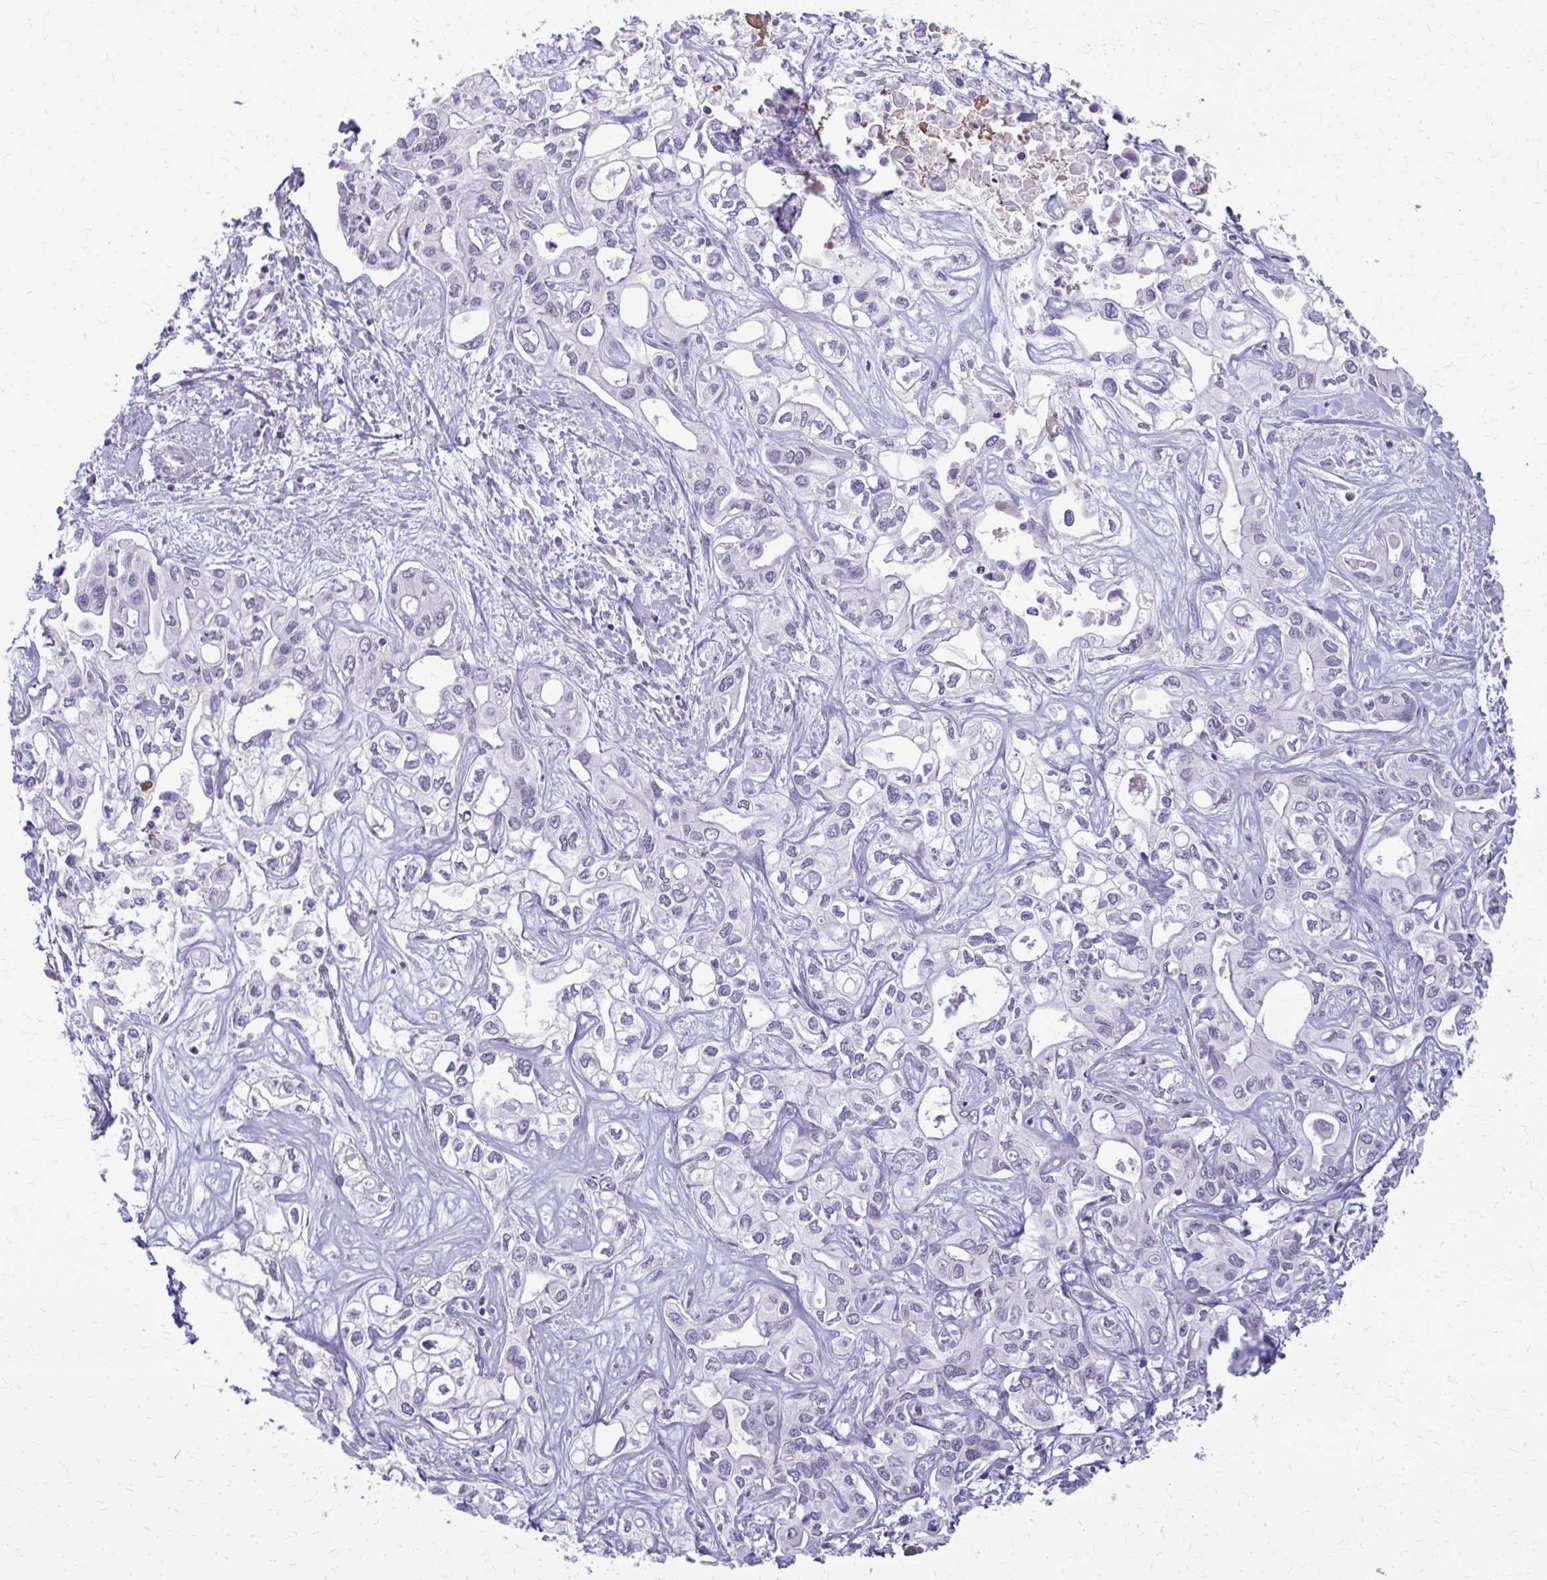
{"staining": {"intensity": "negative", "quantity": "none", "location": "none"}, "tissue": "liver cancer", "cell_type": "Tumor cells", "image_type": "cancer", "snomed": [{"axis": "morphology", "description": "Cholangiocarcinoma"}, {"axis": "topography", "description": "Liver"}], "caption": "Immunohistochemical staining of liver cholangiocarcinoma displays no significant positivity in tumor cells.", "gene": "MAF1", "patient": {"sex": "female", "age": 64}}